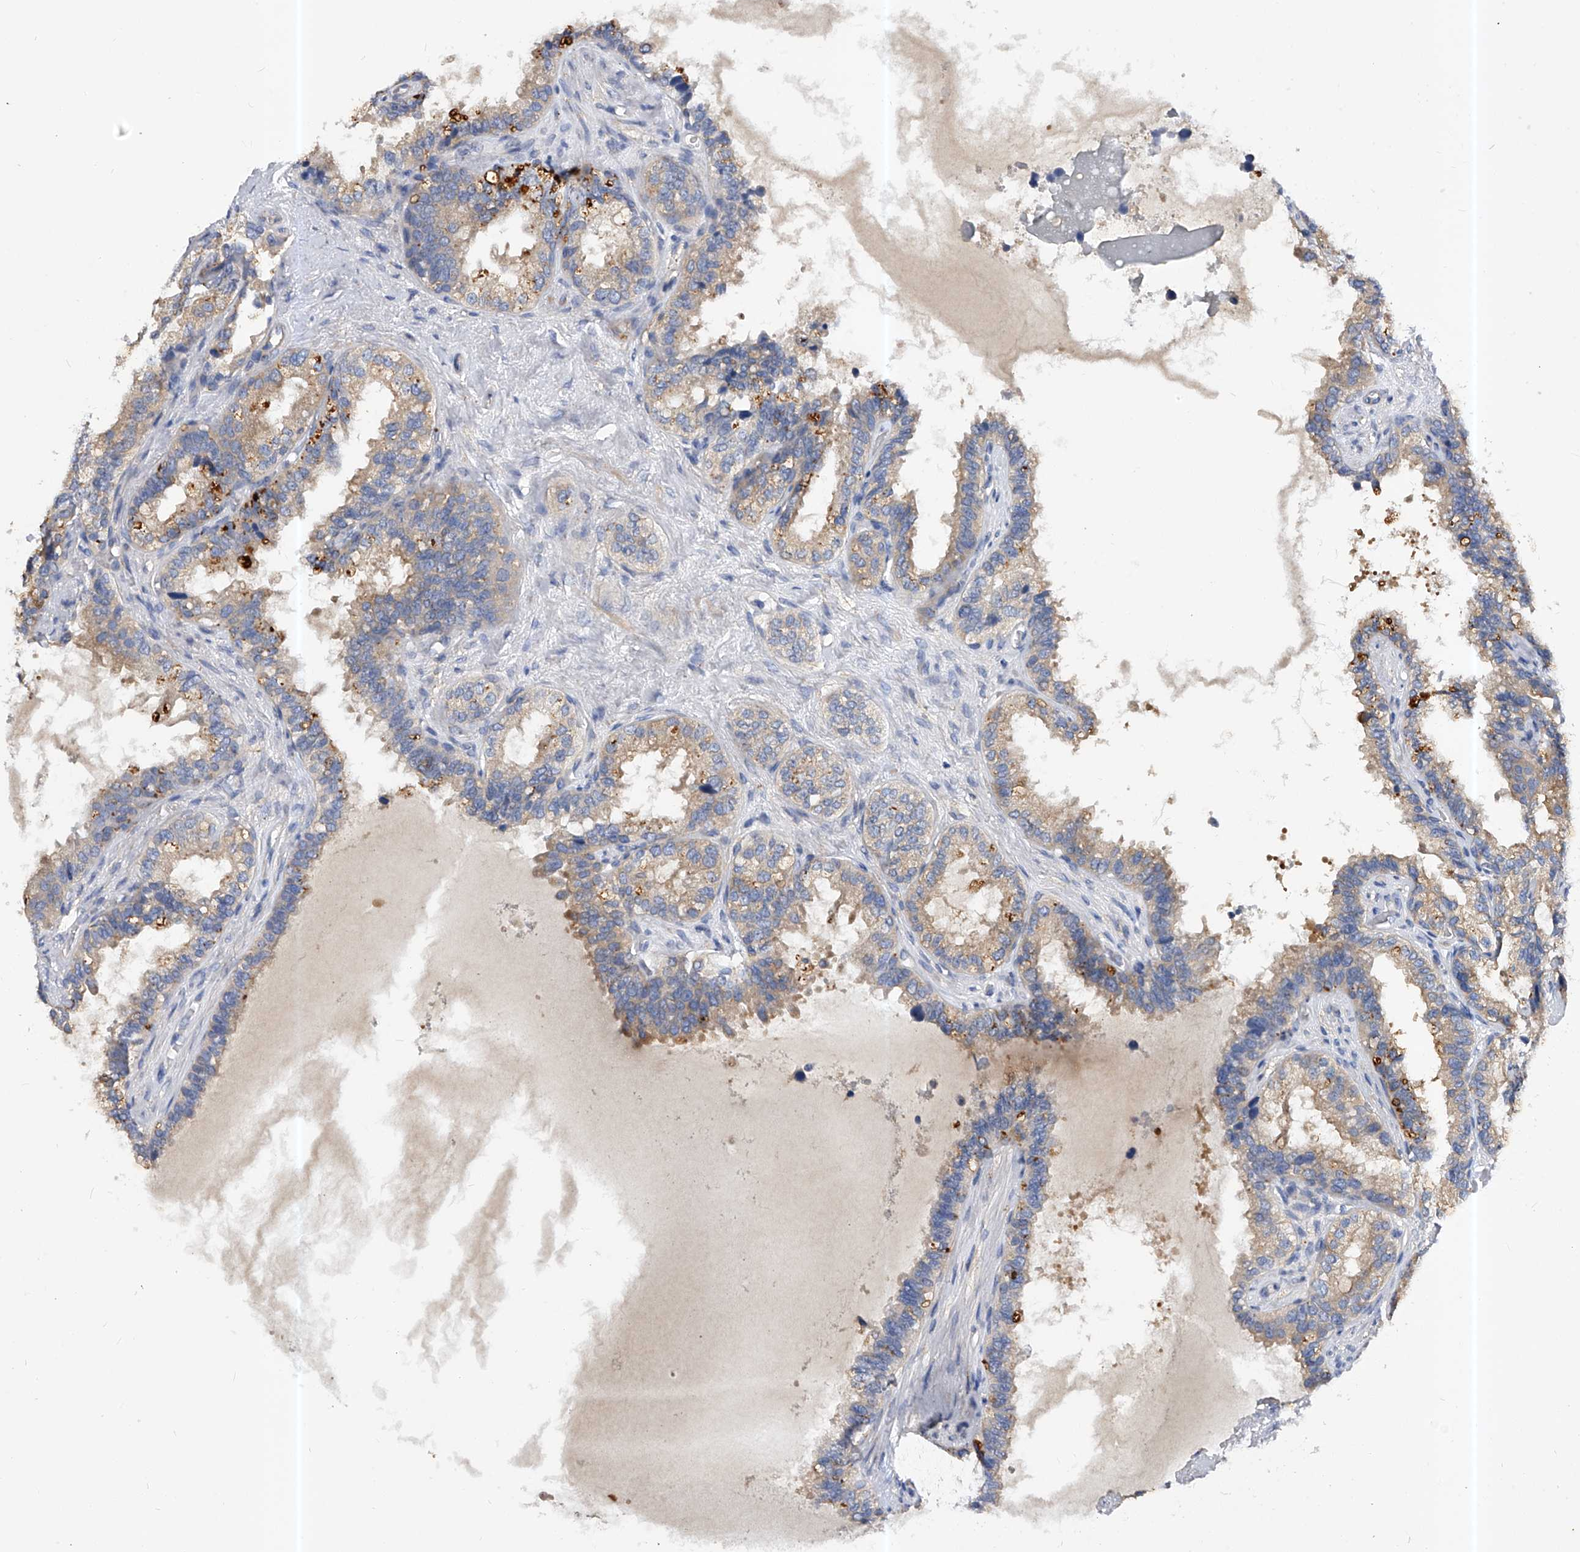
{"staining": {"intensity": "weak", "quantity": ">75%", "location": "cytoplasmic/membranous"}, "tissue": "seminal vesicle", "cell_type": "Glandular cells", "image_type": "normal", "snomed": [{"axis": "morphology", "description": "Normal tissue, NOS"}, {"axis": "topography", "description": "Seminal veicle"}], "caption": "IHC staining of unremarkable seminal vesicle, which reveals low levels of weak cytoplasmic/membranous expression in approximately >75% of glandular cells indicating weak cytoplasmic/membranous protein positivity. The staining was performed using DAB (3,3'-diaminobenzidine) (brown) for protein detection and nuclei were counterstained in hematoxylin (blue).", "gene": "PPP5C", "patient": {"sex": "male", "age": 80}}